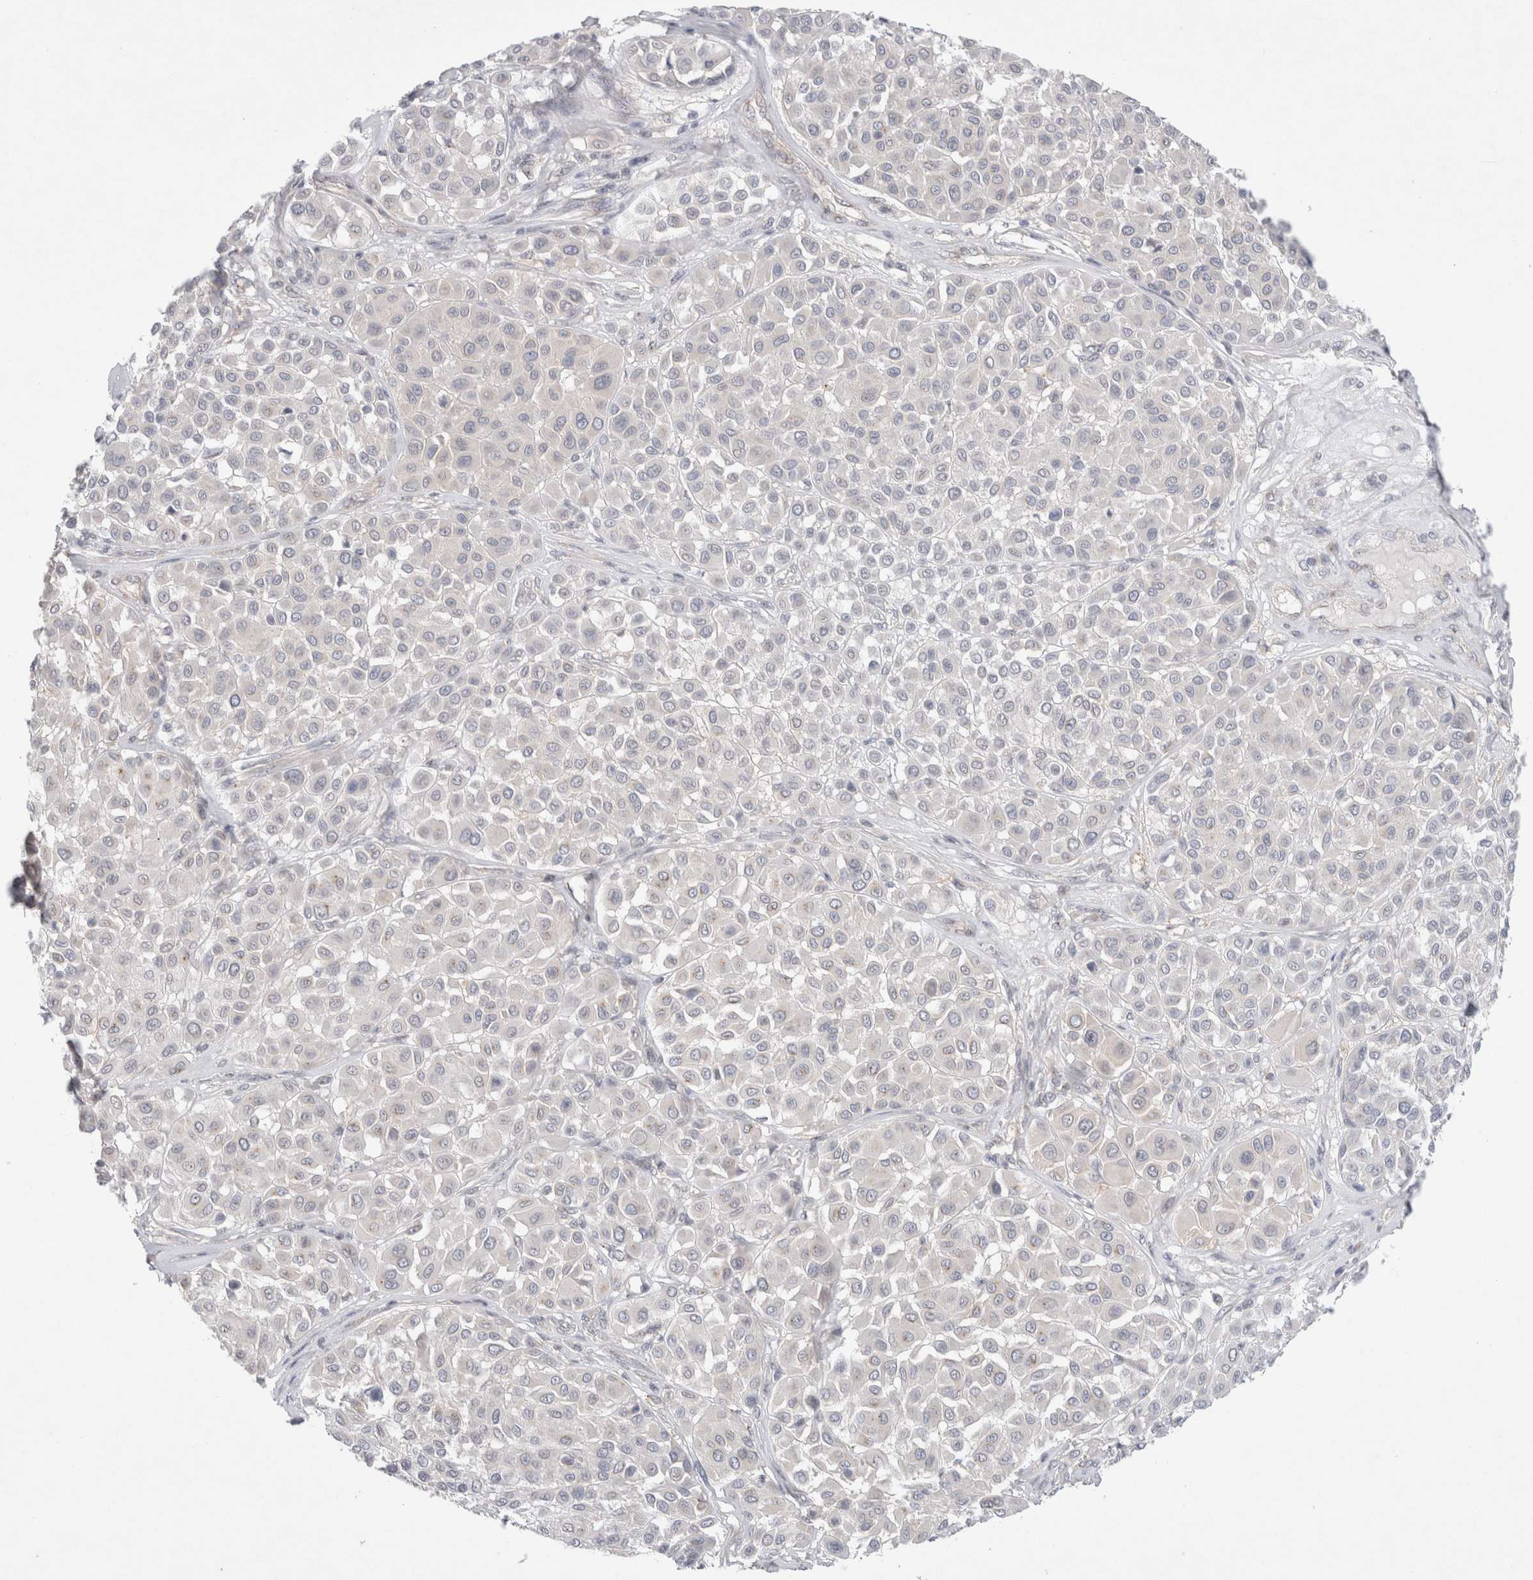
{"staining": {"intensity": "negative", "quantity": "none", "location": "none"}, "tissue": "melanoma", "cell_type": "Tumor cells", "image_type": "cancer", "snomed": [{"axis": "morphology", "description": "Malignant melanoma, Metastatic site"}, {"axis": "topography", "description": "Soft tissue"}], "caption": "A histopathology image of human malignant melanoma (metastatic site) is negative for staining in tumor cells.", "gene": "BICD2", "patient": {"sex": "male", "age": 41}}